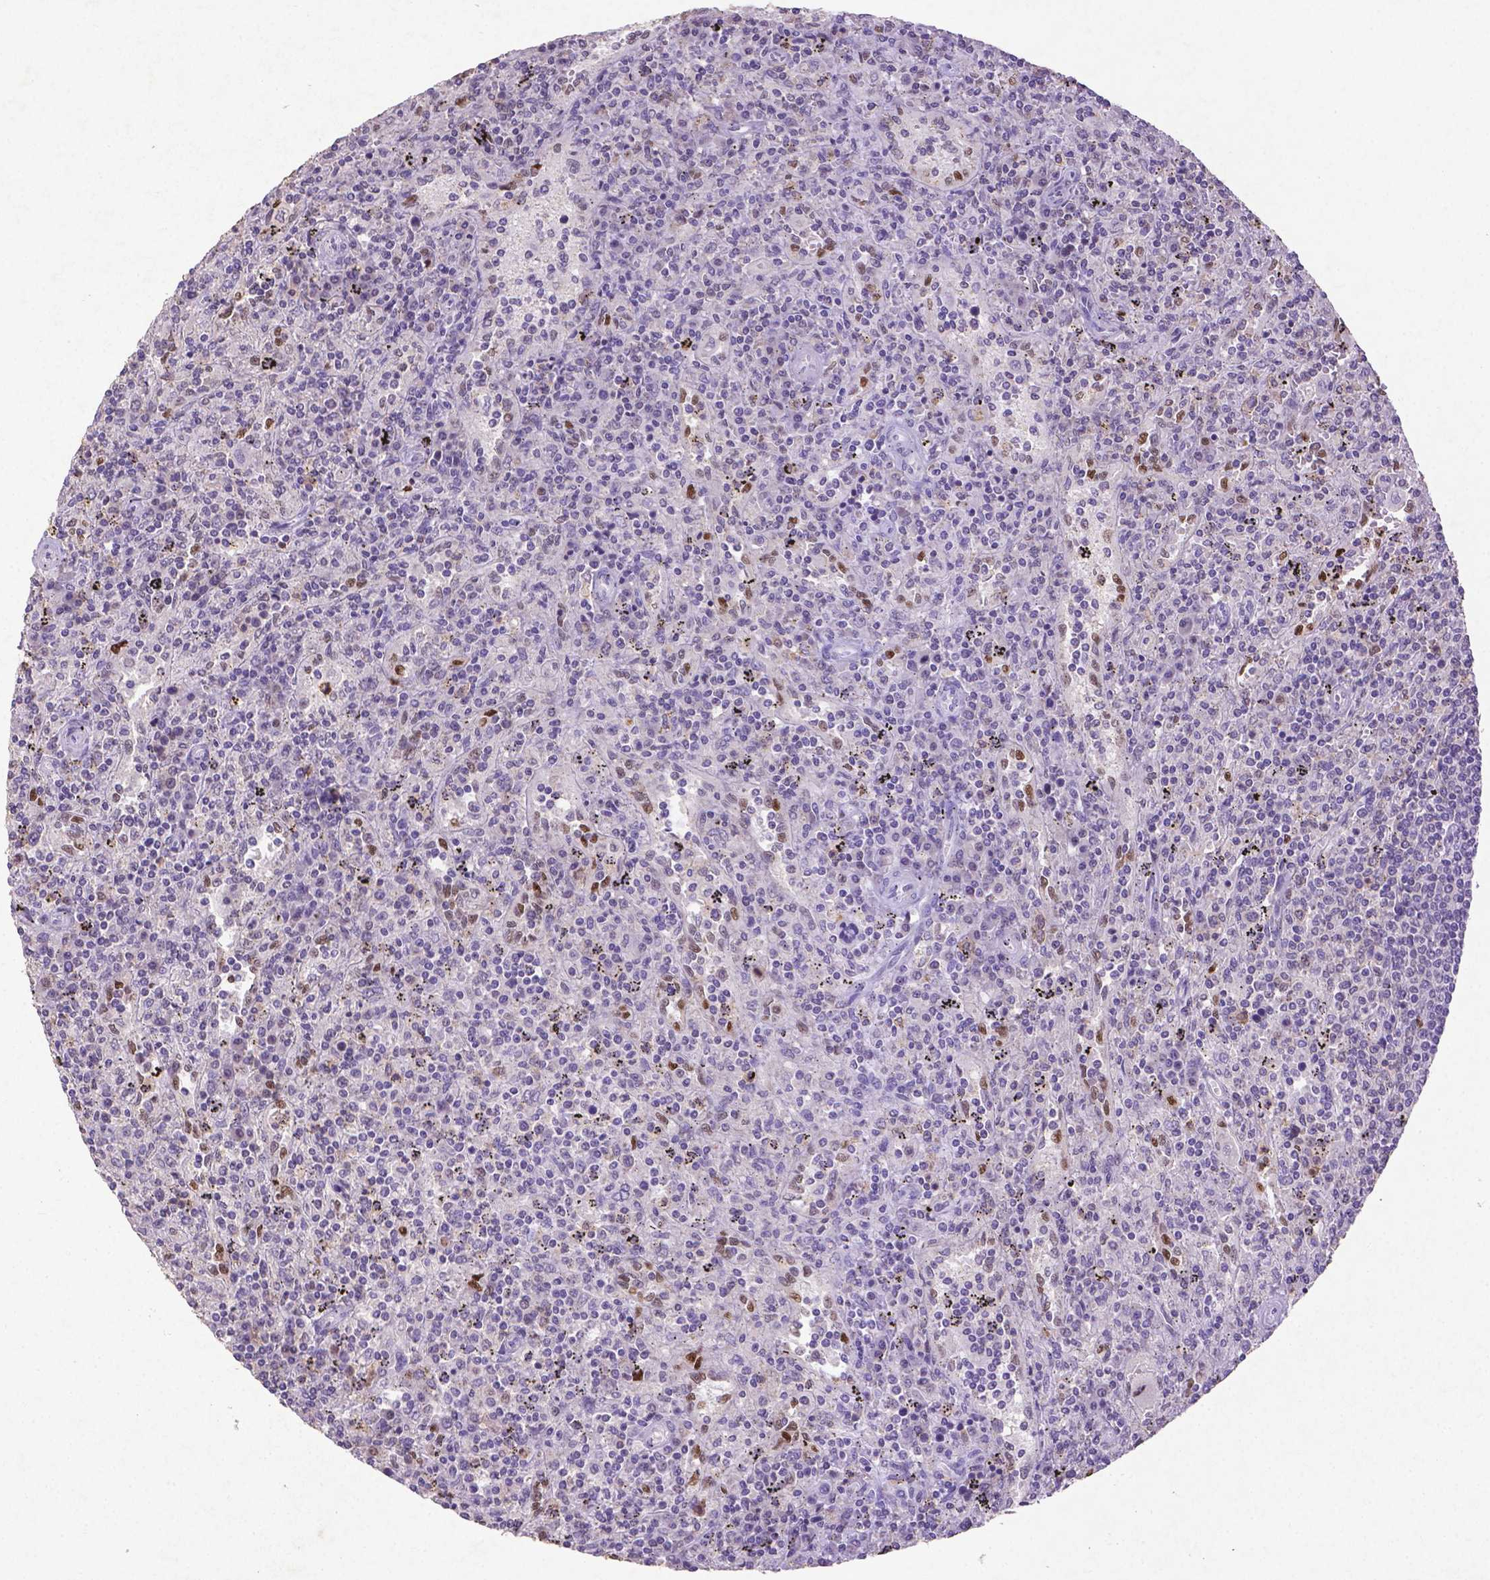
{"staining": {"intensity": "negative", "quantity": "none", "location": "none"}, "tissue": "lymphoma", "cell_type": "Tumor cells", "image_type": "cancer", "snomed": [{"axis": "morphology", "description": "Malignant lymphoma, non-Hodgkin's type, Low grade"}, {"axis": "topography", "description": "Spleen"}], "caption": "Protein analysis of lymphoma reveals no significant expression in tumor cells.", "gene": "CDKN1A", "patient": {"sex": "male", "age": 62}}